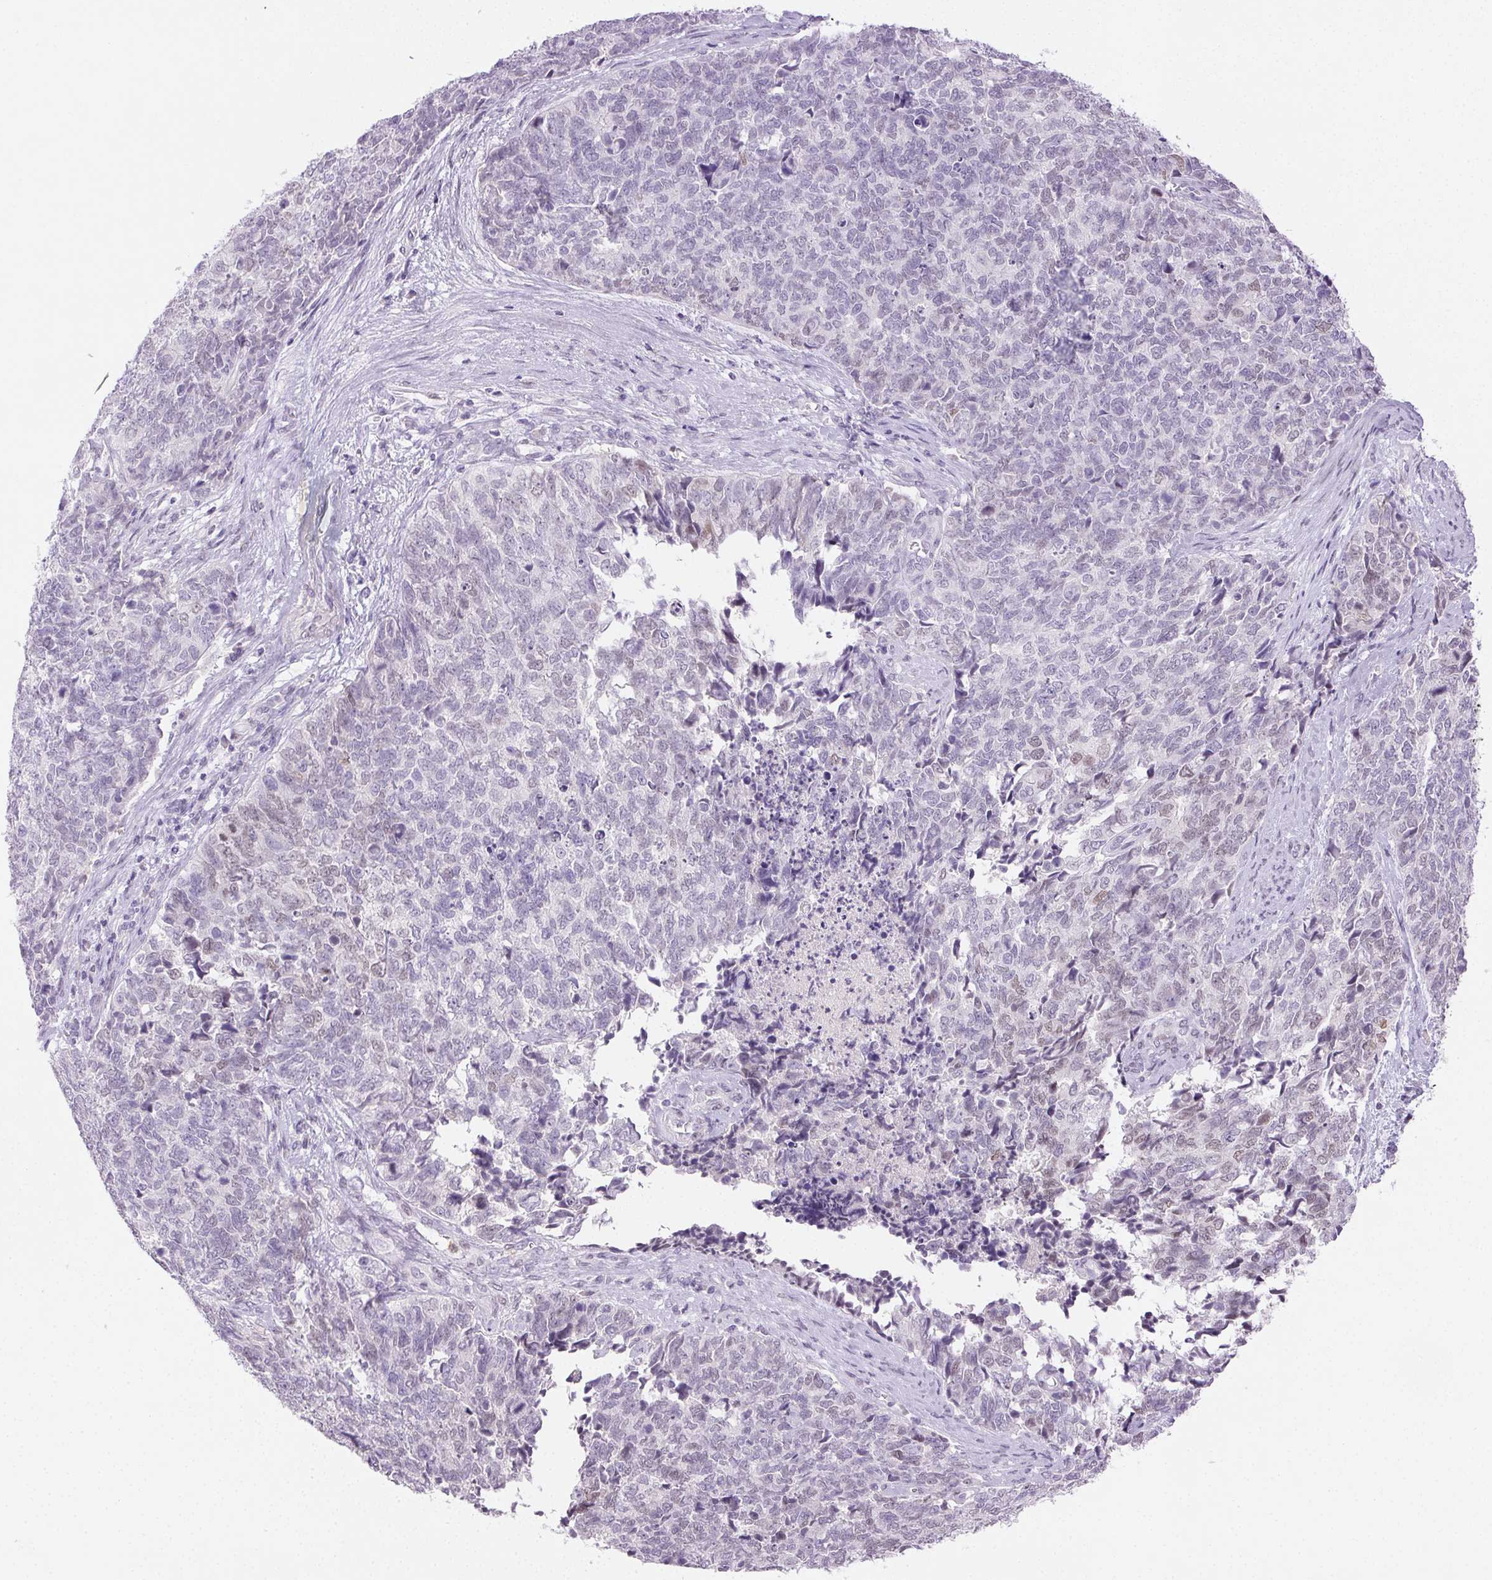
{"staining": {"intensity": "negative", "quantity": "none", "location": "none"}, "tissue": "cervical cancer", "cell_type": "Tumor cells", "image_type": "cancer", "snomed": [{"axis": "morphology", "description": "Adenocarcinoma, NOS"}, {"axis": "topography", "description": "Cervix"}], "caption": "Tumor cells are negative for protein expression in human cervical adenocarcinoma.", "gene": "EMX2", "patient": {"sex": "female", "age": 63}}